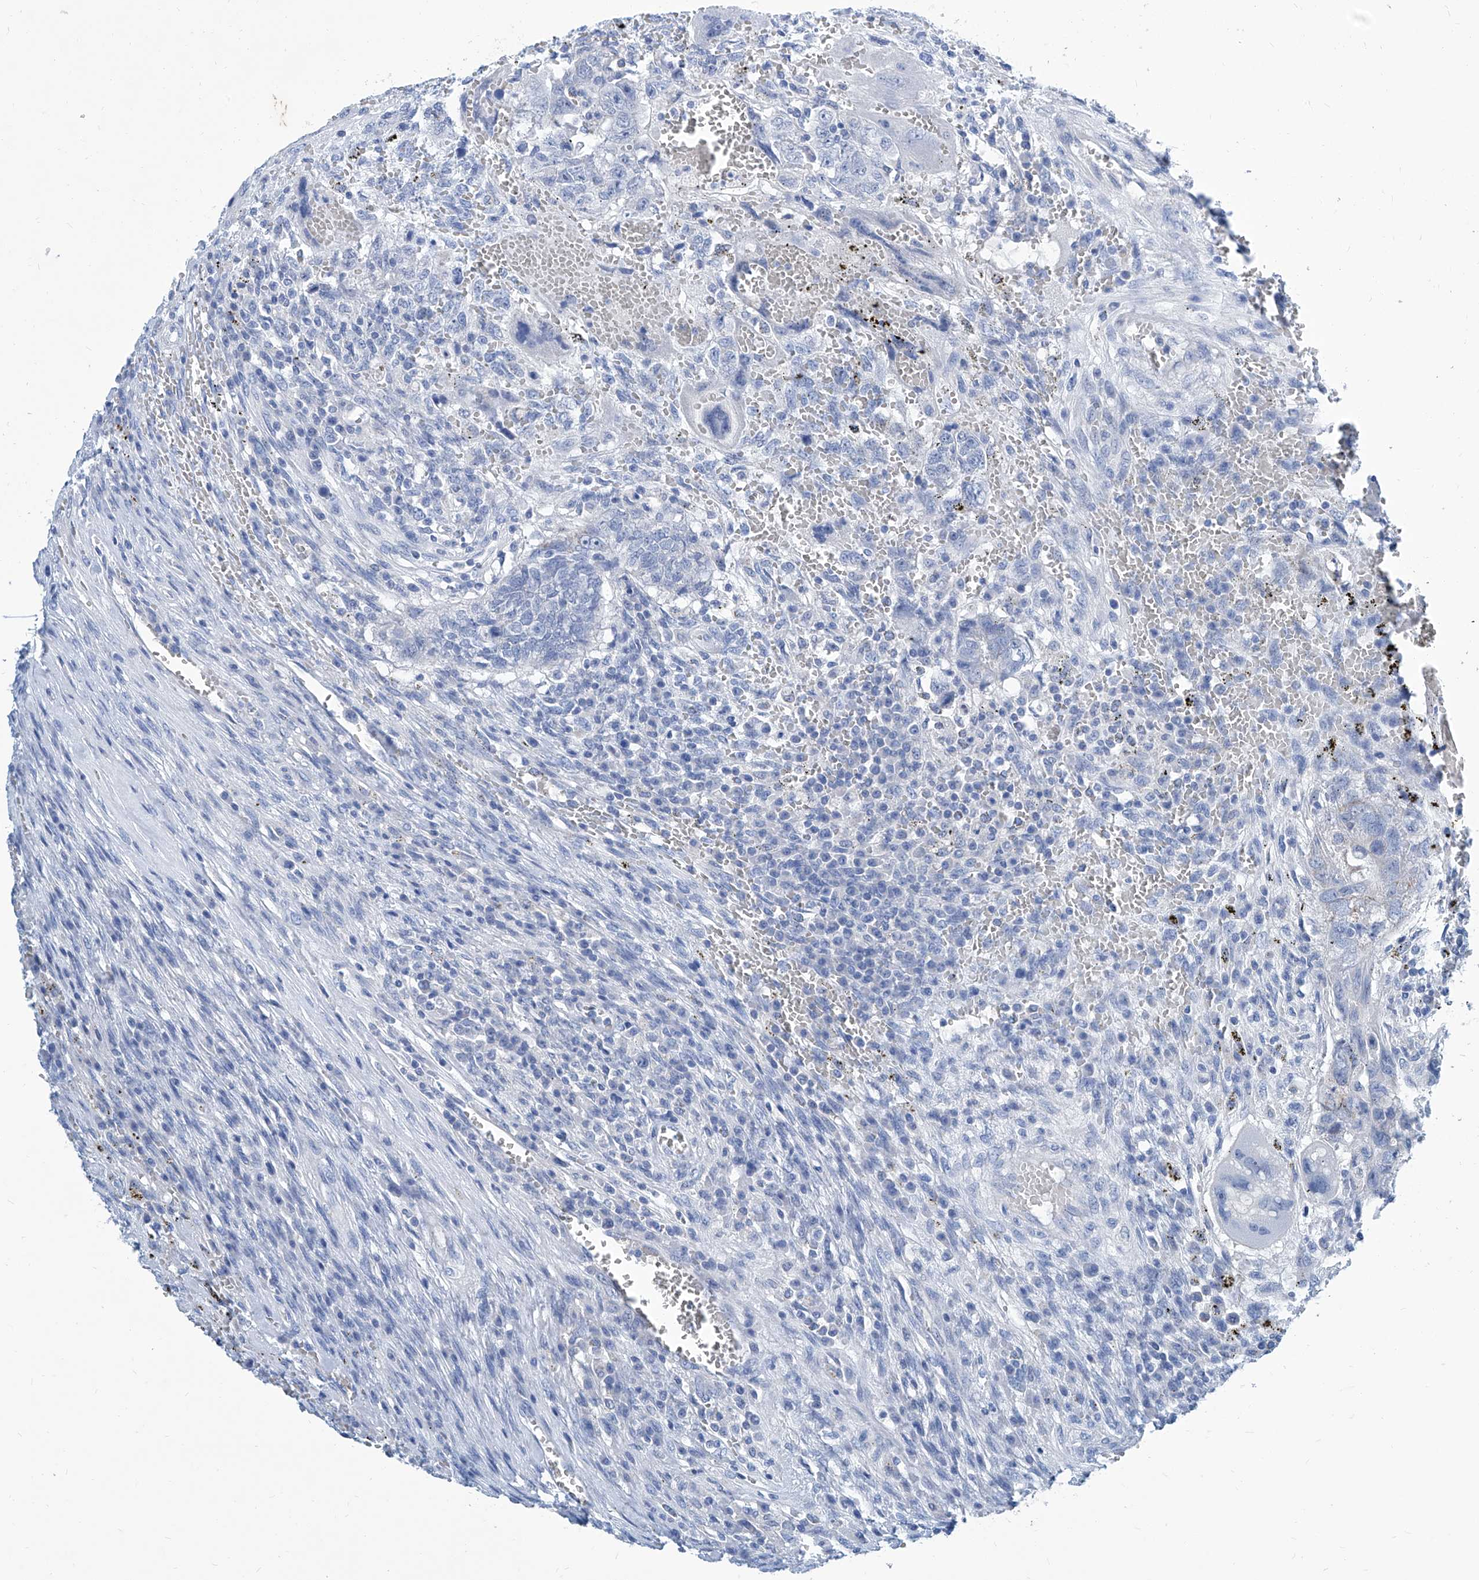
{"staining": {"intensity": "negative", "quantity": "none", "location": "none"}, "tissue": "testis cancer", "cell_type": "Tumor cells", "image_type": "cancer", "snomed": [{"axis": "morphology", "description": "Carcinoma, Embryonal, NOS"}, {"axis": "topography", "description": "Testis"}], "caption": "Tumor cells show no significant protein positivity in testis embryonal carcinoma.", "gene": "ZNF519", "patient": {"sex": "male", "age": 26}}